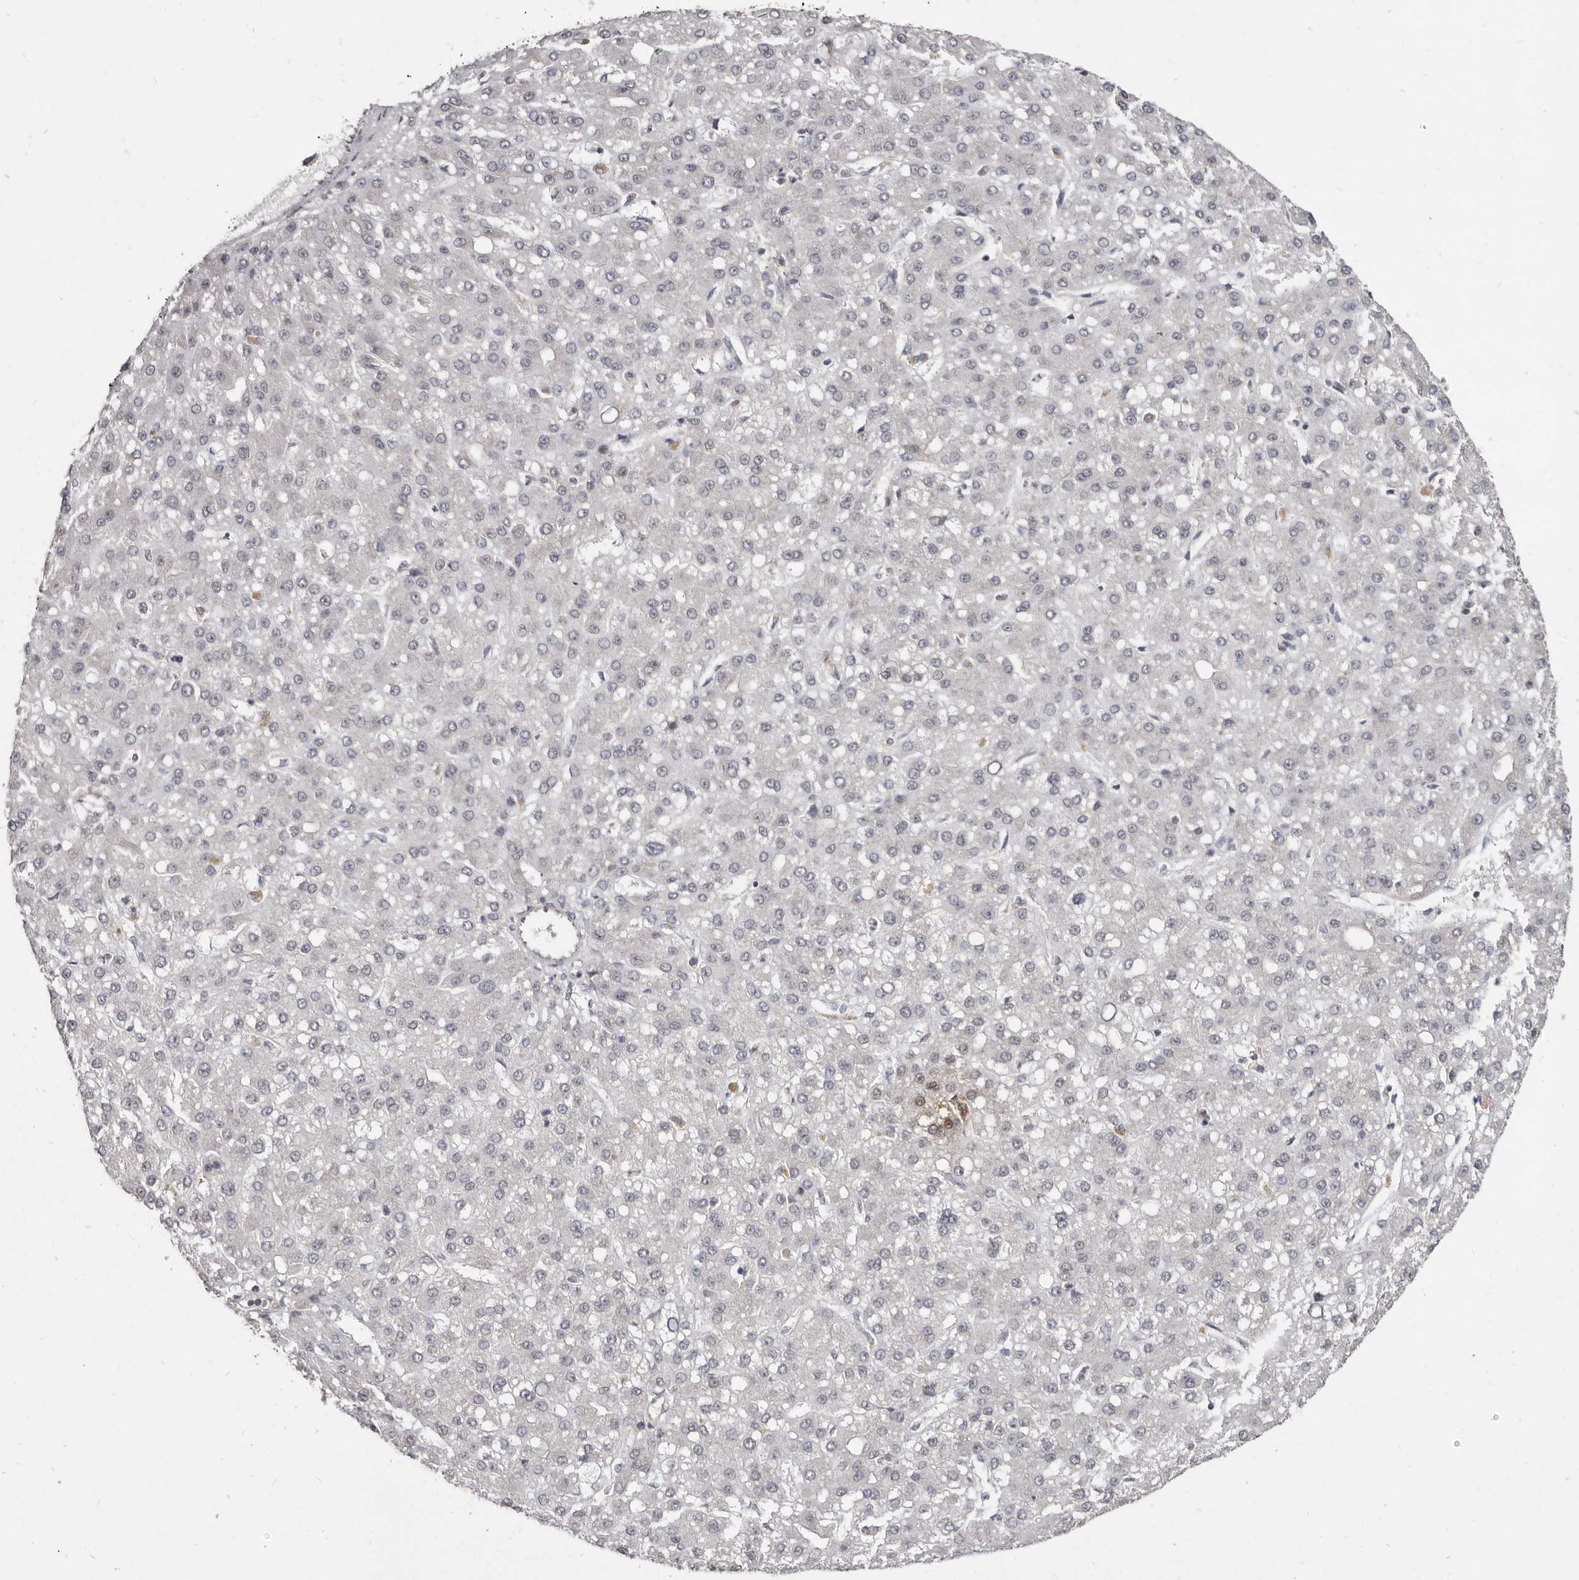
{"staining": {"intensity": "negative", "quantity": "none", "location": "none"}, "tissue": "liver cancer", "cell_type": "Tumor cells", "image_type": "cancer", "snomed": [{"axis": "morphology", "description": "Carcinoma, Hepatocellular, NOS"}, {"axis": "topography", "description": "Liver"}], "caption": "Liver hepatocellular carcinoma was stained to show a protein in brown. There is no significant expression in tumor cells. (DAB (3,3'-diaminobenzidine) IHC, high magnification).", "gene": "LINGO2", "patient": {"sex": "male", "age": 67}}